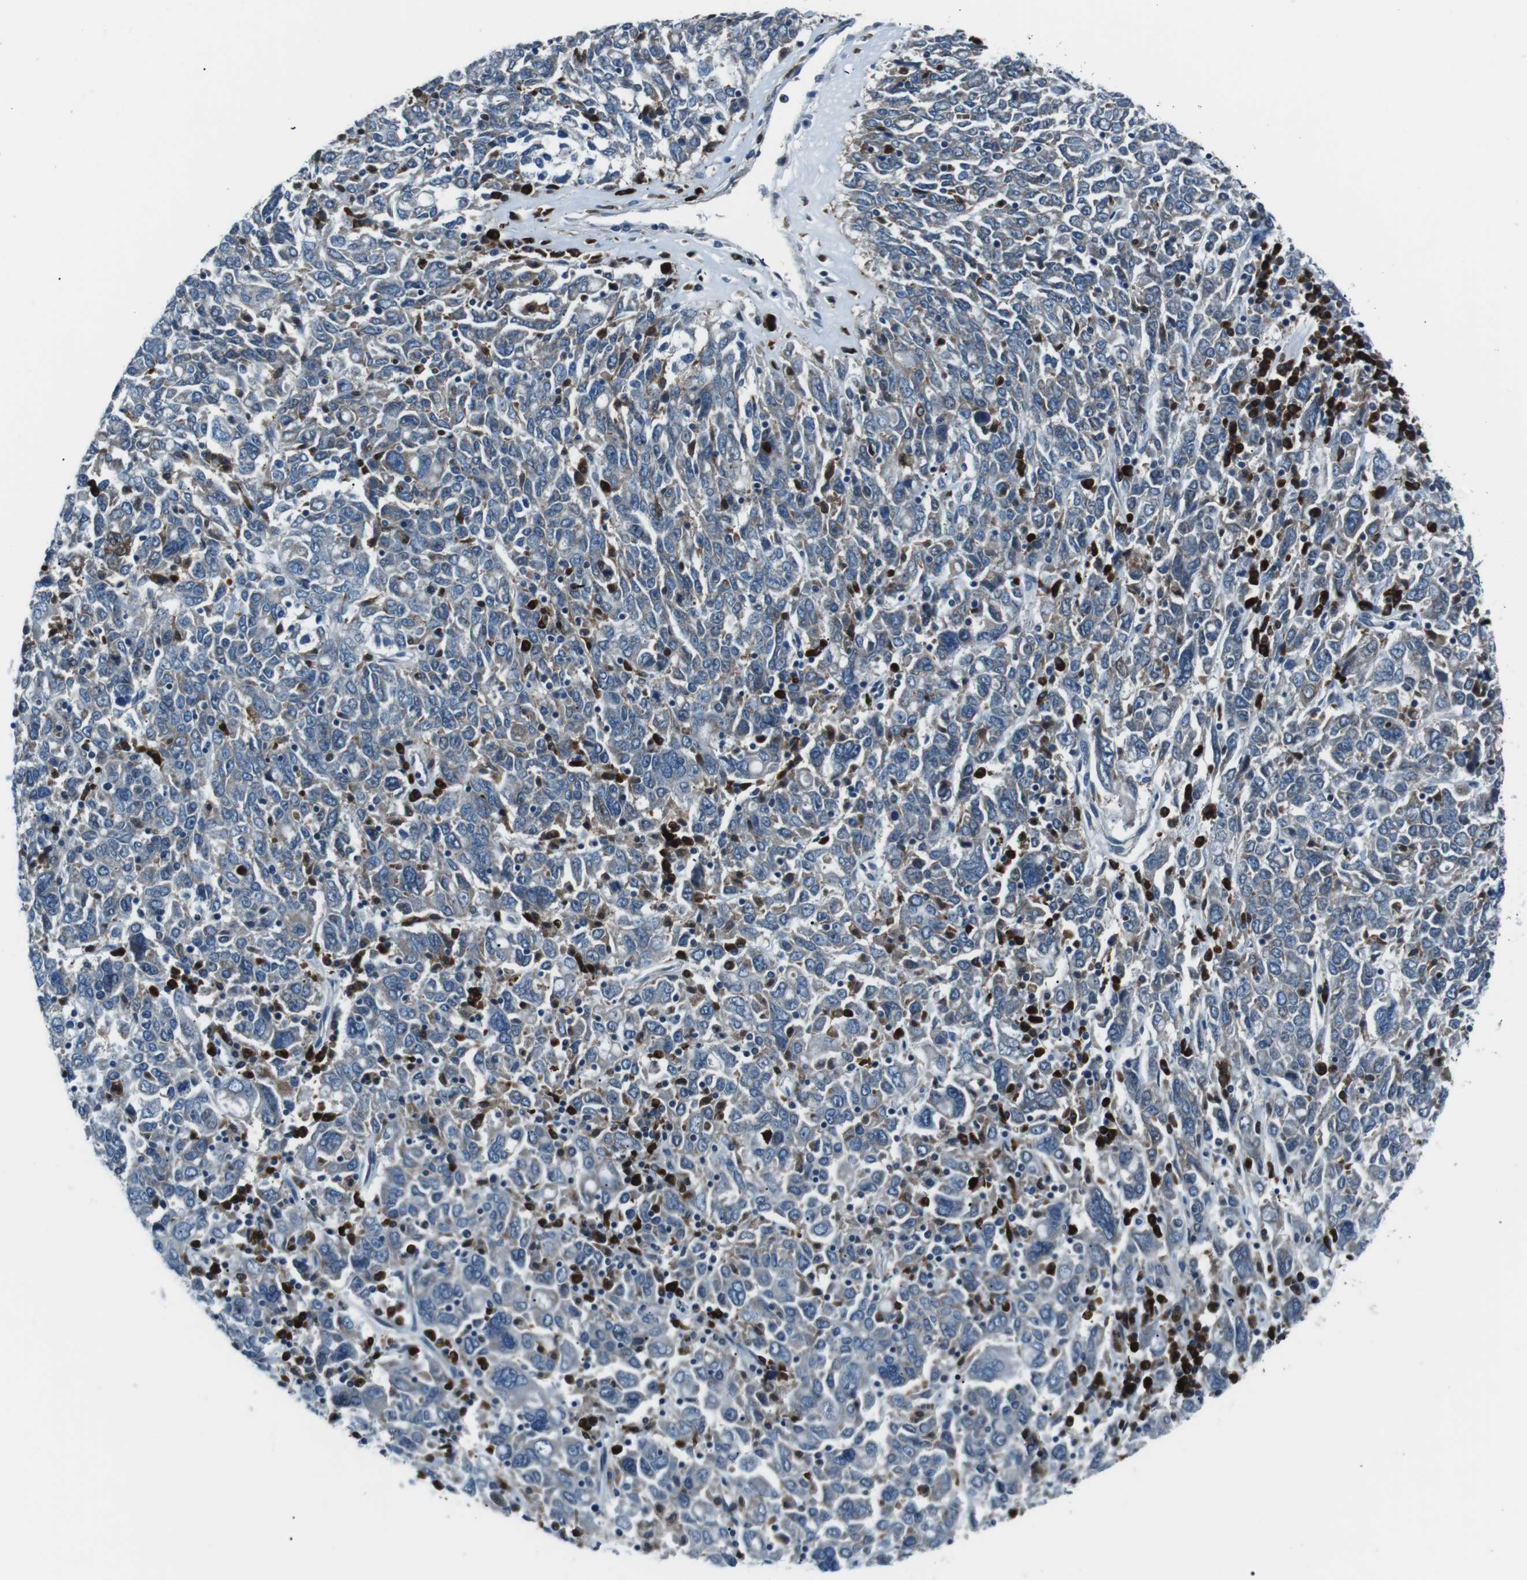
{"staining": {"intensity": "negative", "quantity": "none", "location": "none"}, "tissue": "ovarian cancer", "cell_type": "Tumor cells", "image_type": "cancer", "snomed": [{"axis": "morphology", "description": "Carcinoma, endometroid"}, {"axis": "topography", "description": "Ovary"}], "caption": "IHC of human ovarian cancer (endometroid carcinoma) shows no positivity in tumor cells.", "gene": "BLNK", "patient": {"sex": "female", "age": 62}}